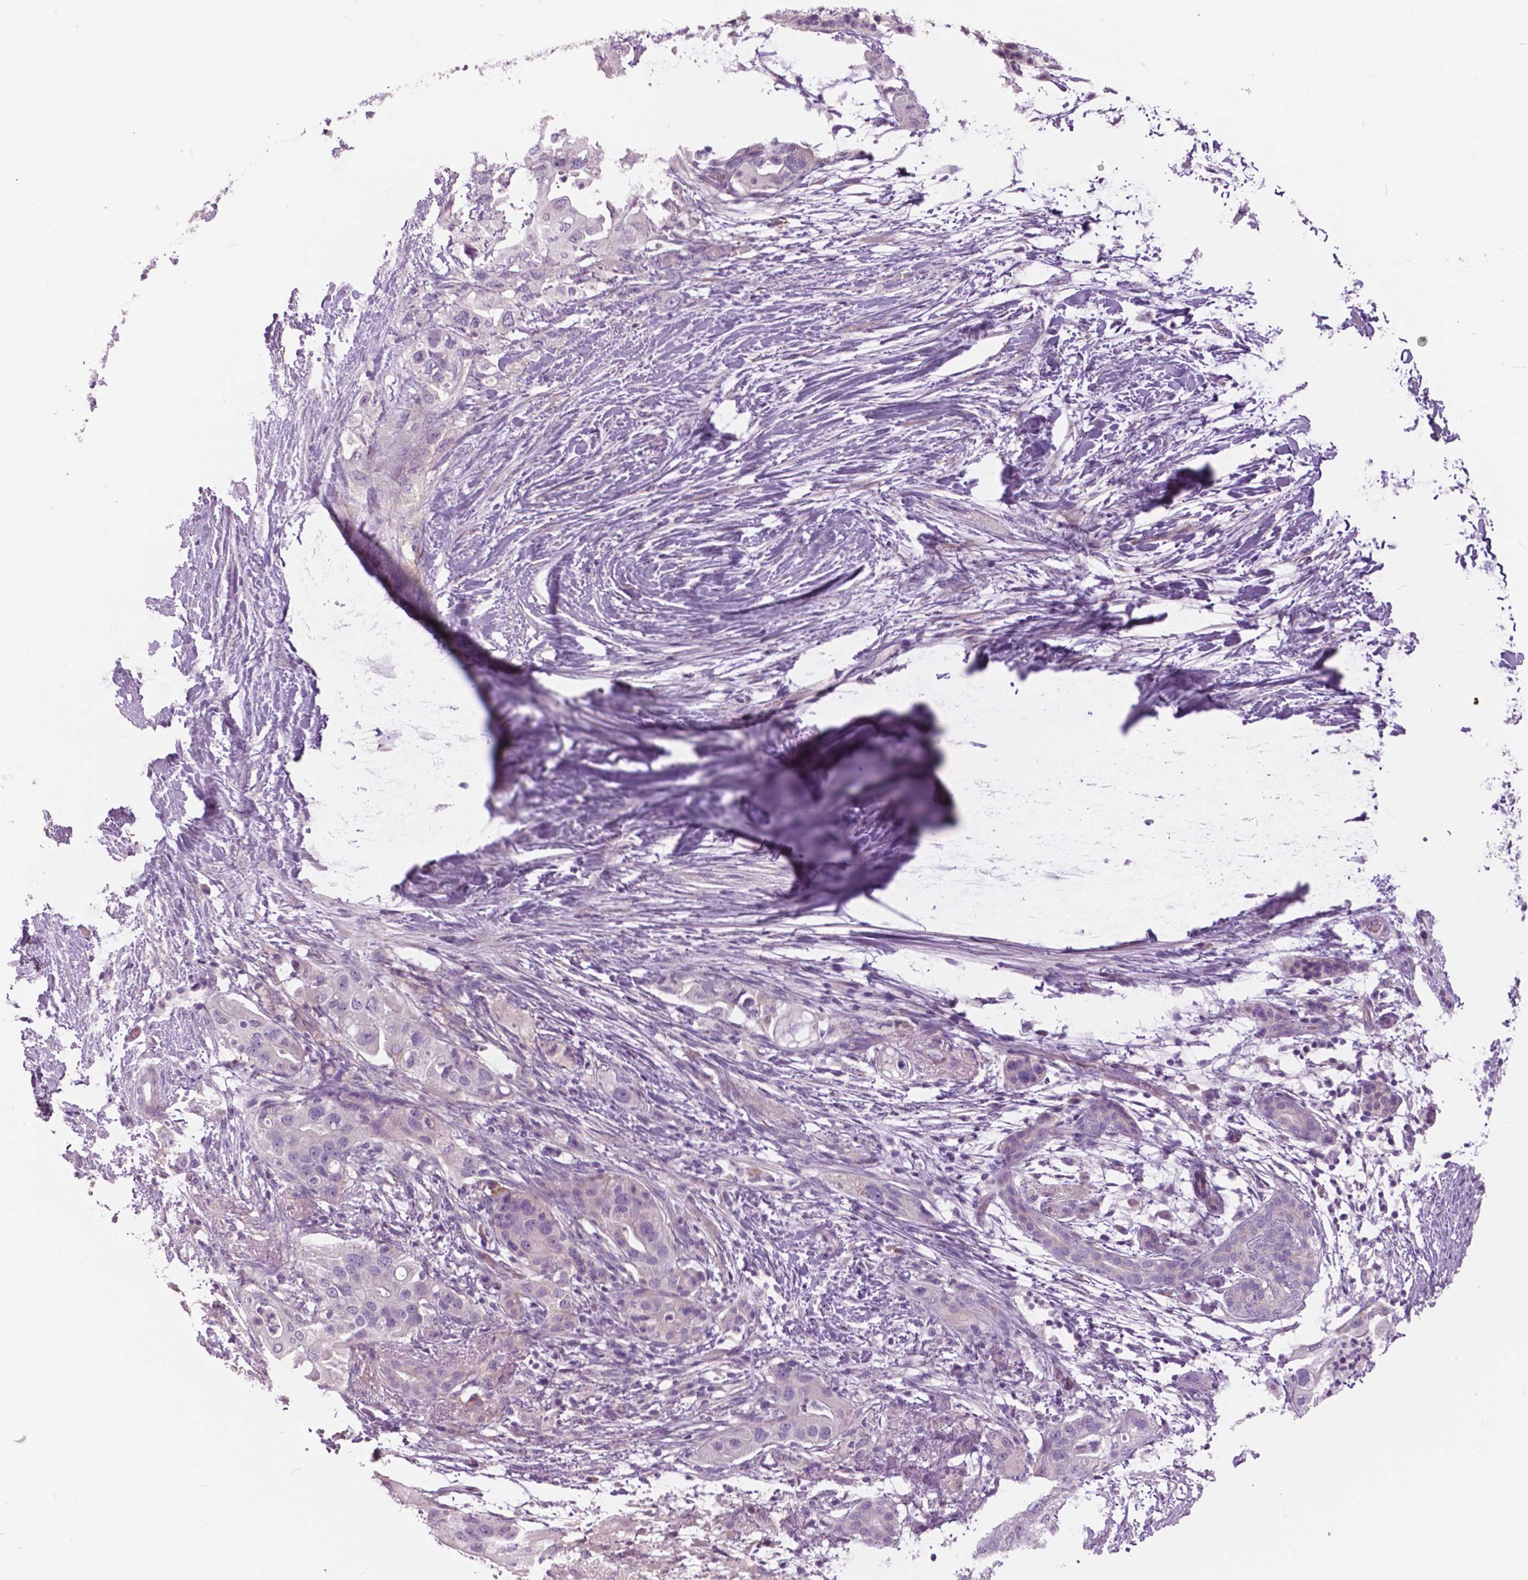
{"staining": {"intensity": "negative", "quantity": "none", "location": "none"}, "tissue": "pancreatic cancer", "cell_type": "Tumor cells", "image_type": "cancer", "snomed": [{"axis": "morphology", "description": "Adenocarcinoma, NOS"}, {"axis": "topography", "description": "Pancreas"}], "caption": "The photomicrograph demonstrates no significant positivity in tumor cells of pancreatic cancer (adenocarcinoma).", "gene": "SERPINI1", "patient": {"sex": "female", "age": 72}}